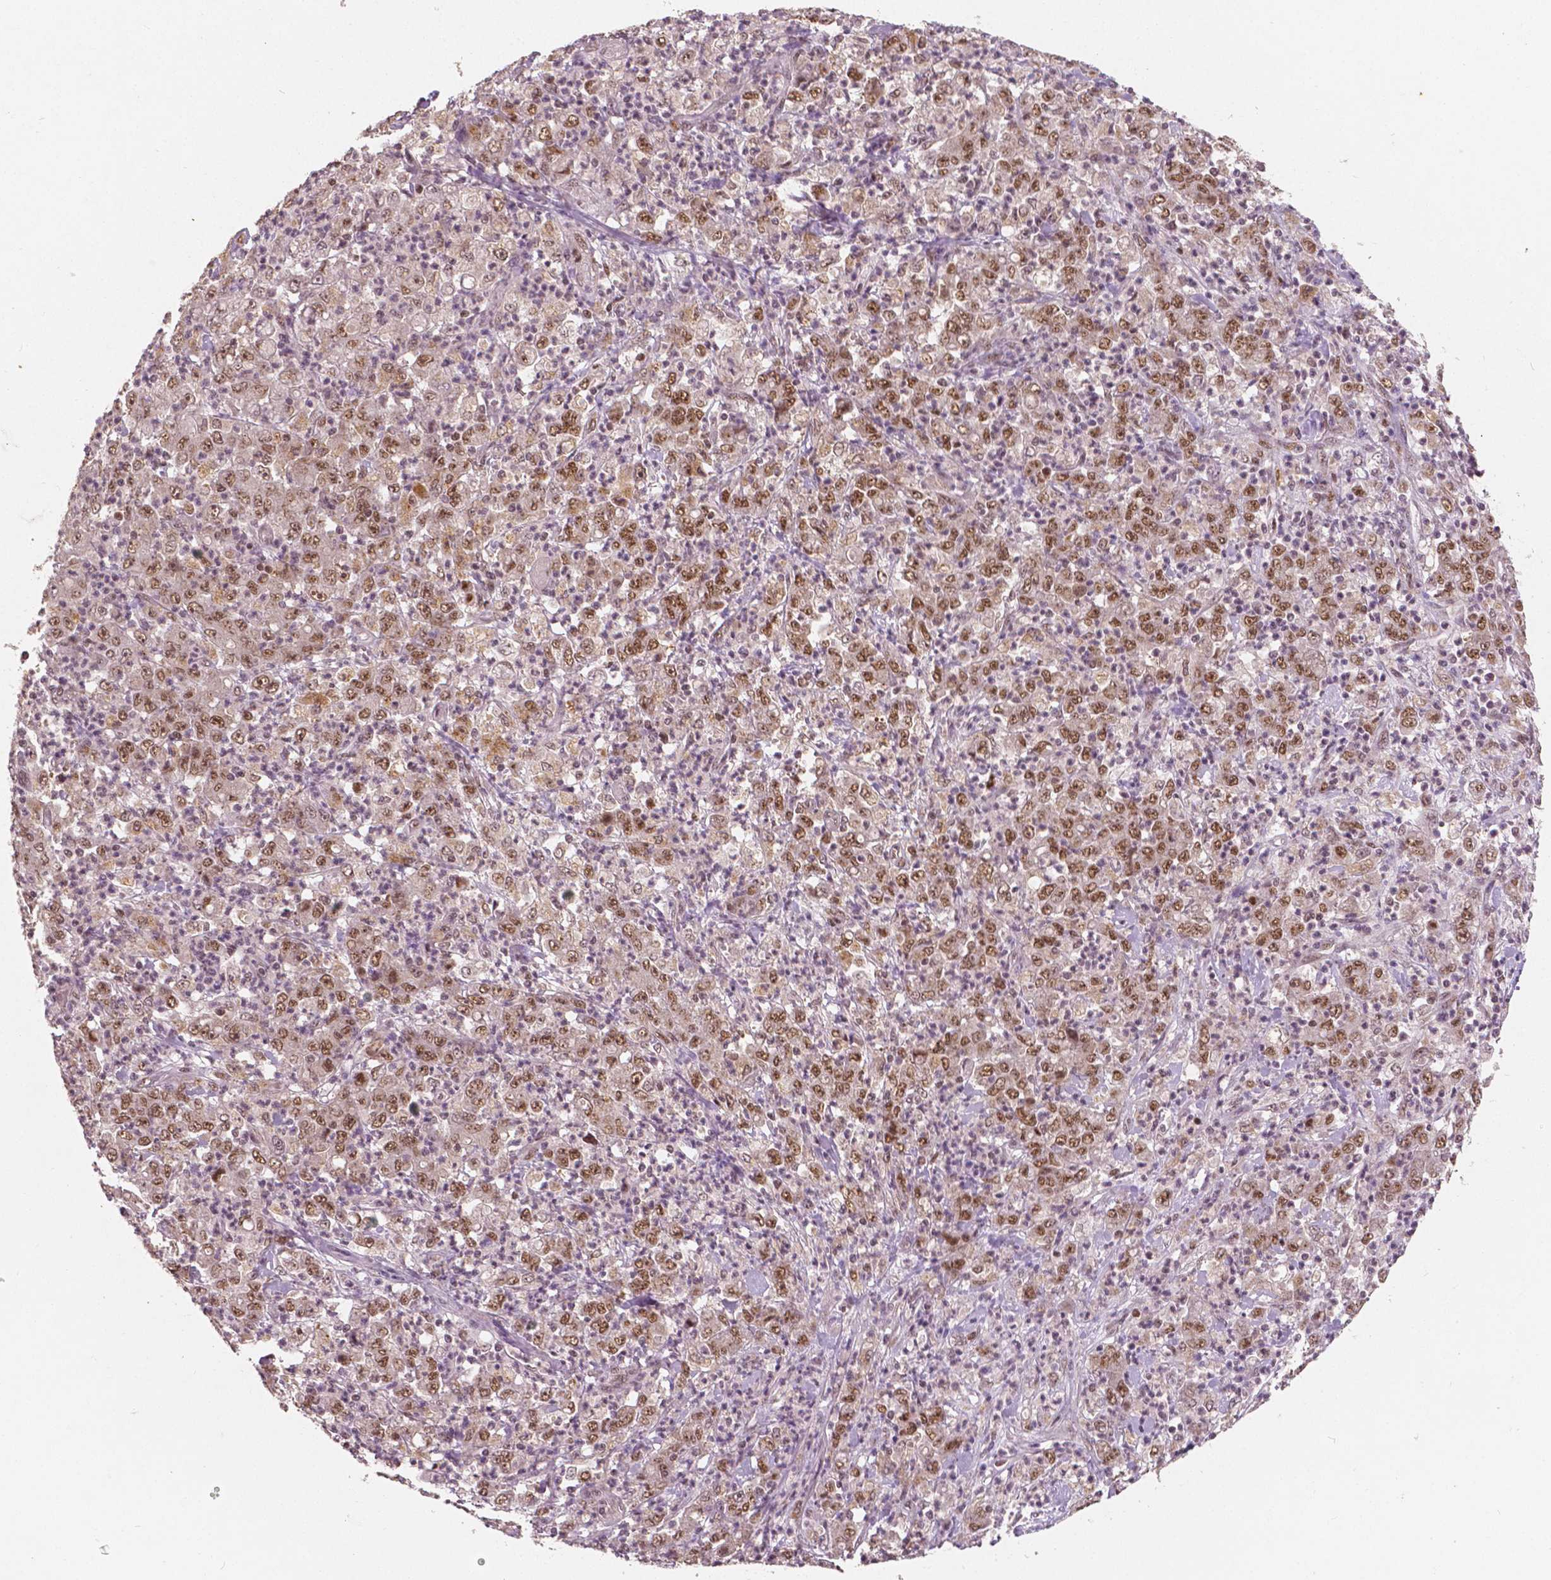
{"staining": {"intensity": "moderate", "quantity": ">75%", "location": "nuclear"}, "tissue": "stomach cancer", "cell_type": "Tumor cells", "image_type": "cancer", "snomed": [{"axis": "morphology", "description": "Adenocarcinoma, NOS"}, {"axis": "topography", "description": "Stomach, lower"}], "caption": "Stomach cancer was stained to show a protein in brown. There is medium levels of moderate nuclear positivity in about >75% of tumor cells.", "gene": "NSD2", "patient": {"sex": "female", "age": 71}}